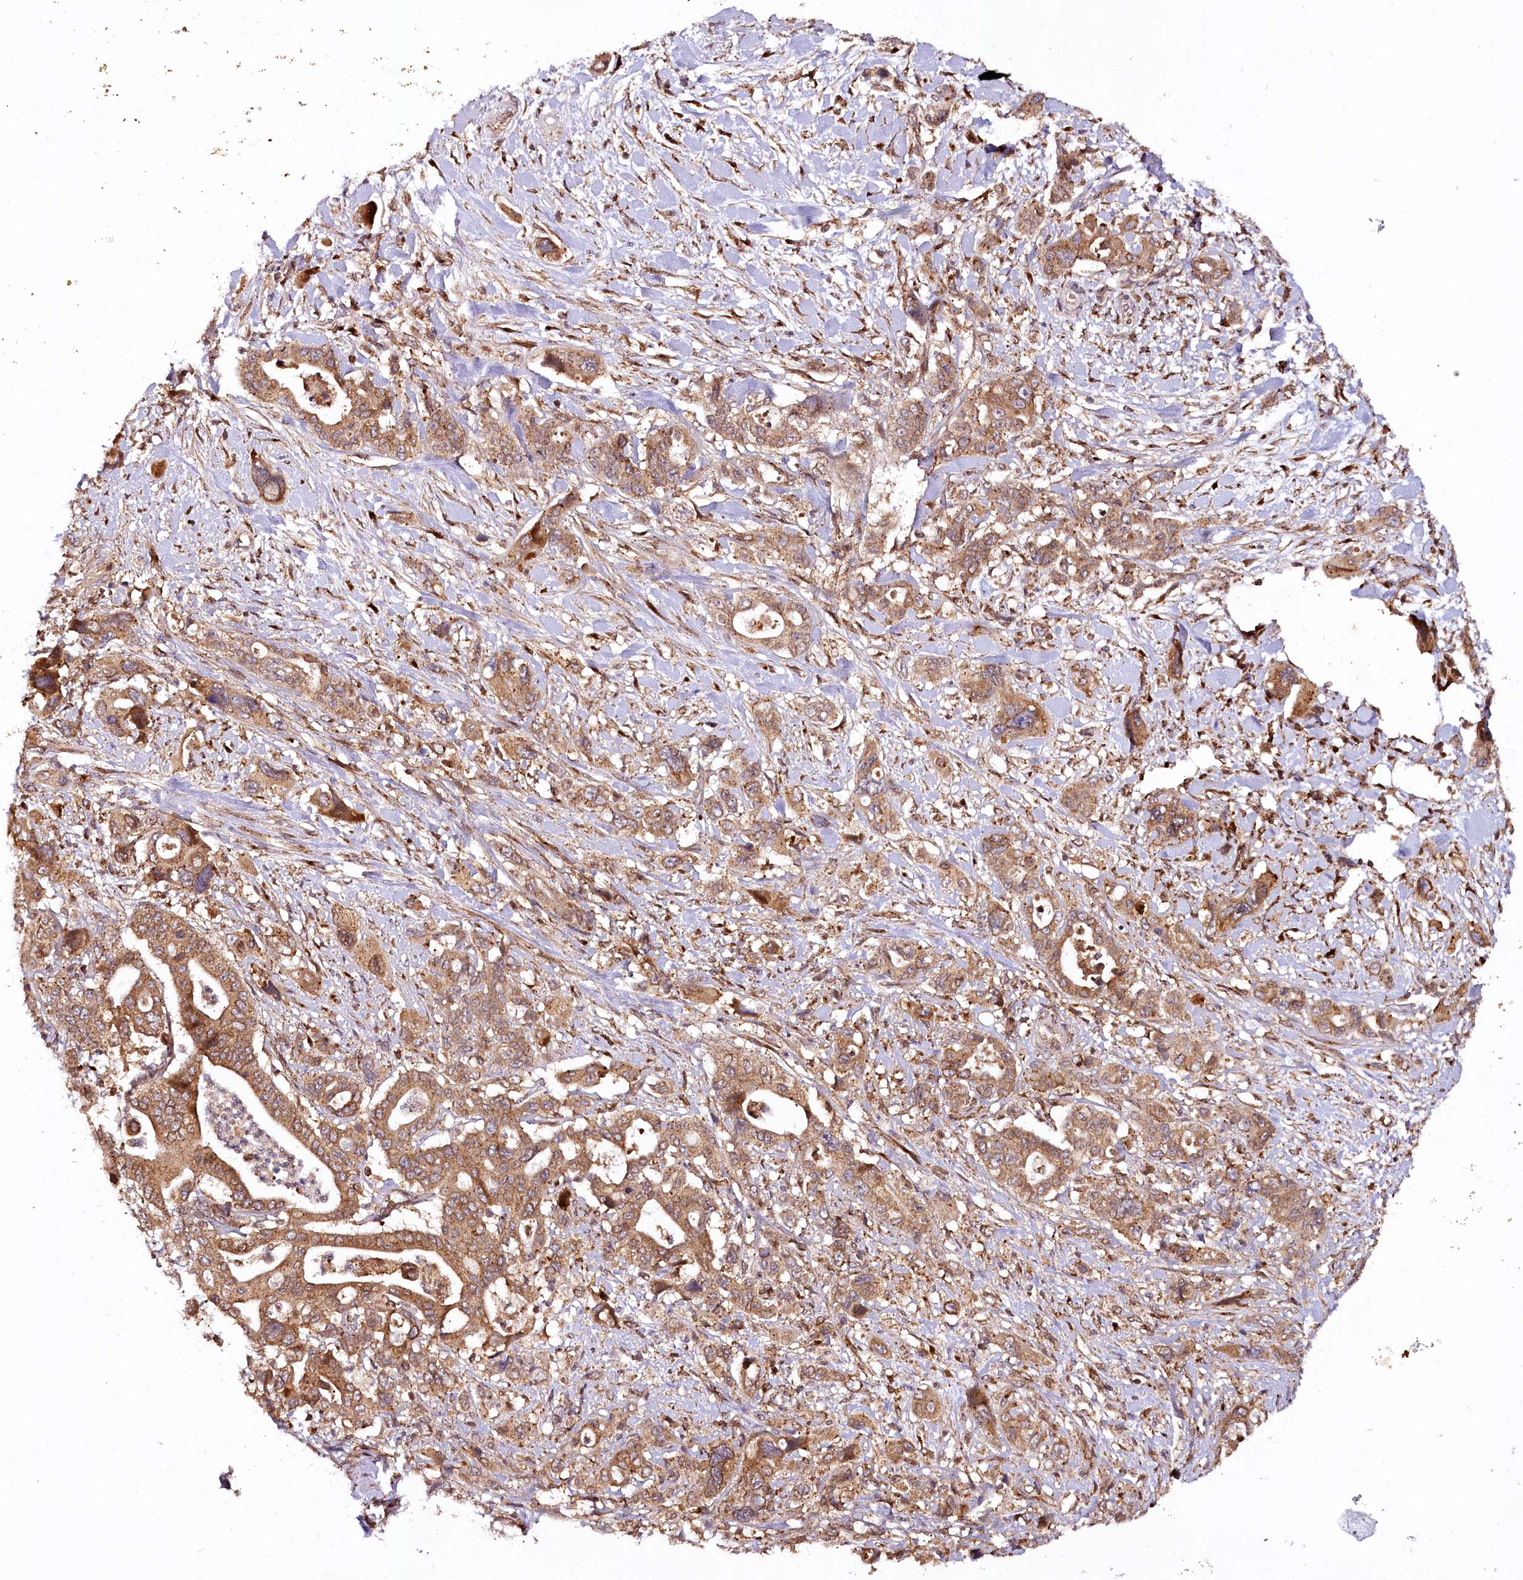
{"staining": {"intensity": "moderate", "quantity": ">75%", "location": "cytoplasmic/membranous"}, "tissue": "pancreatic cancer", "cell_type": "Tumor cells", "image_type": "cancer", "snomed": [{"axis": "morphology", "description": "Adenocarcinoma, NOS"}, {"axis": "topography", "description": "Pancreas"}], "caption": "Approximately >75% of tumor cells in human pancreatic adenocarcinoma demonstrate moderate cytoplasmic/membranous protein staining as visualized by brown immunohistochemical staining.", "gene": "COPG1", "patient": {"sex": "male", "age": 46}}